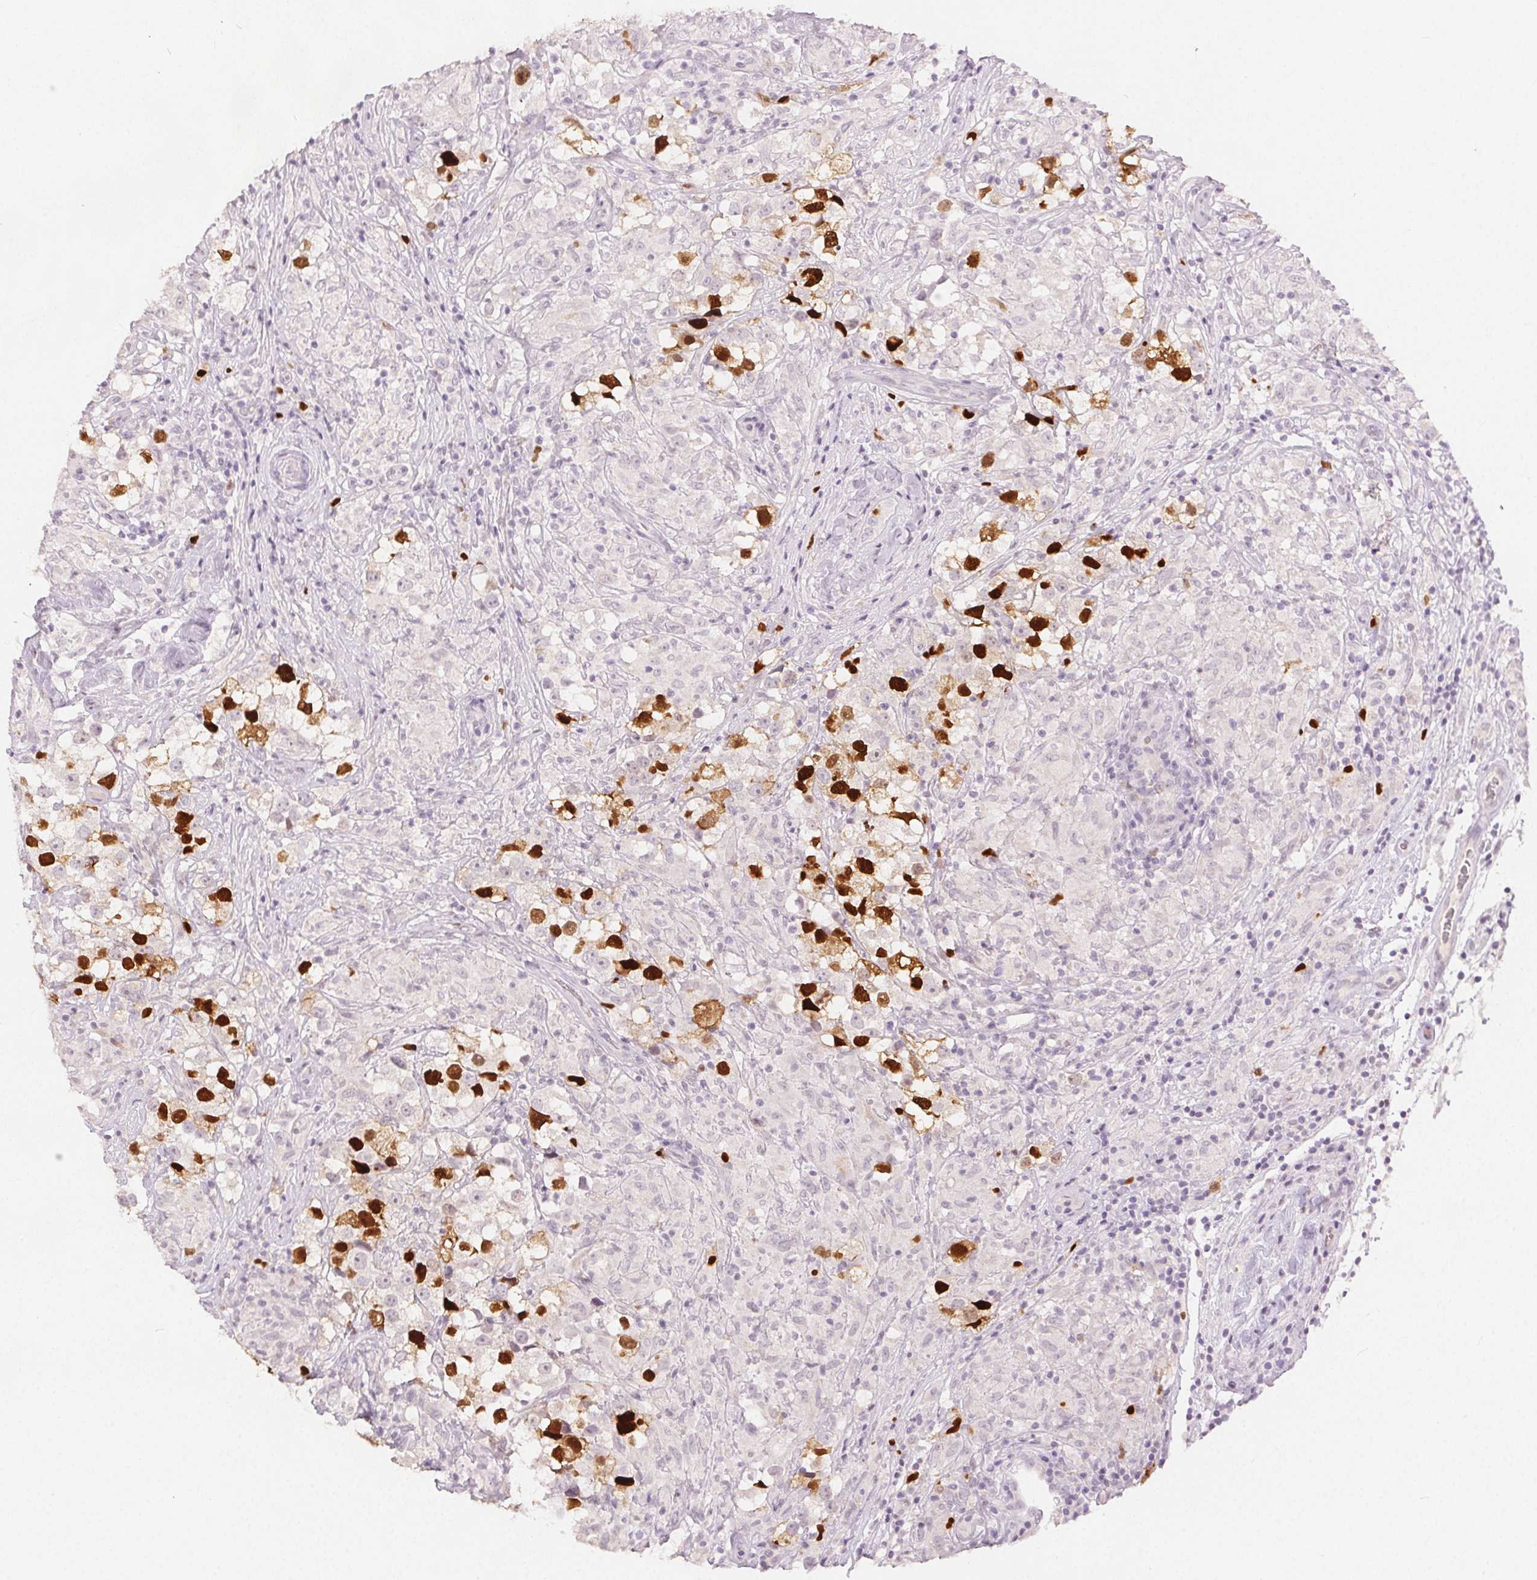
{"staining": {"intensity": "strong", "quantity": "25%-75%", "location": "nuclear"}, "tissue": "testis cancer", "cell_type": "Tumor cells", "image_type": "cancer", "snomed": [{"axis": "morphology", "description": "Seminoma, NOS"}, {"axis": "topography", "description": "Testis"}], "caption": "This is a photomicrograph of immunohistochemistry staining of testis cancer, which shows strong expression in the nuclear of tumor cells.", "gene": "ANLN", "patient": {"sex": "male", "age": 46}}